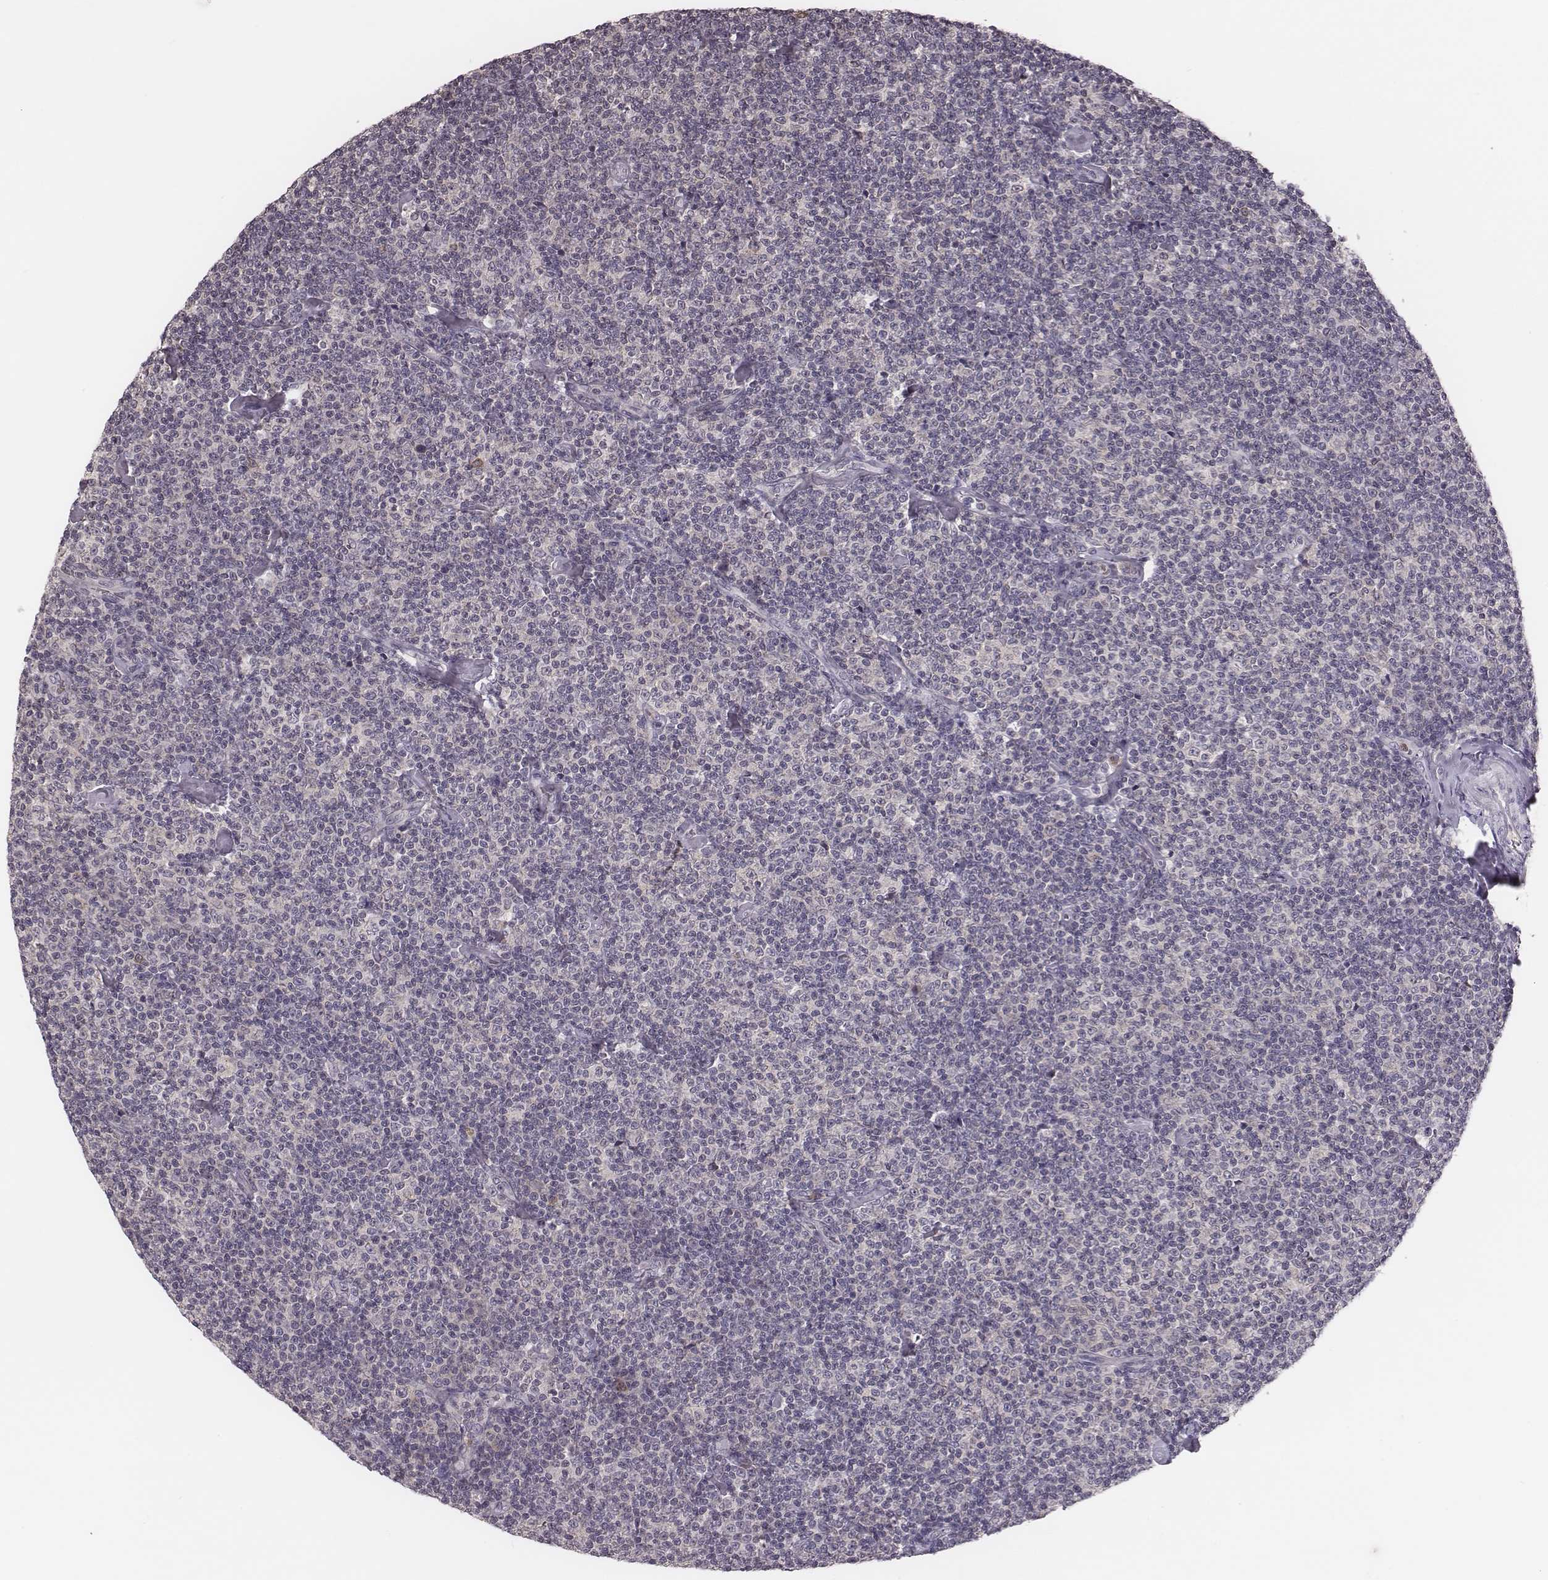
{"staining": {"intensity": "negative", "quantity": "none", "location": "none"}, "tissue": "lymphoma", "cell_type": "Tumor cells", "image_type": "cancer", "snomed": [{"axis": "morphology", "description": "Malignant lymphoma, non-Hodgkin's type, Low grade"}, {"axis": "topography", "description": "Lymph node"}], "caption": "Immunohistochemical staining of human lymphoma exhibits no significant staining in tumor cells.", "gene": "P2RX5", "patient": {"sex": "male", "age": 81}}